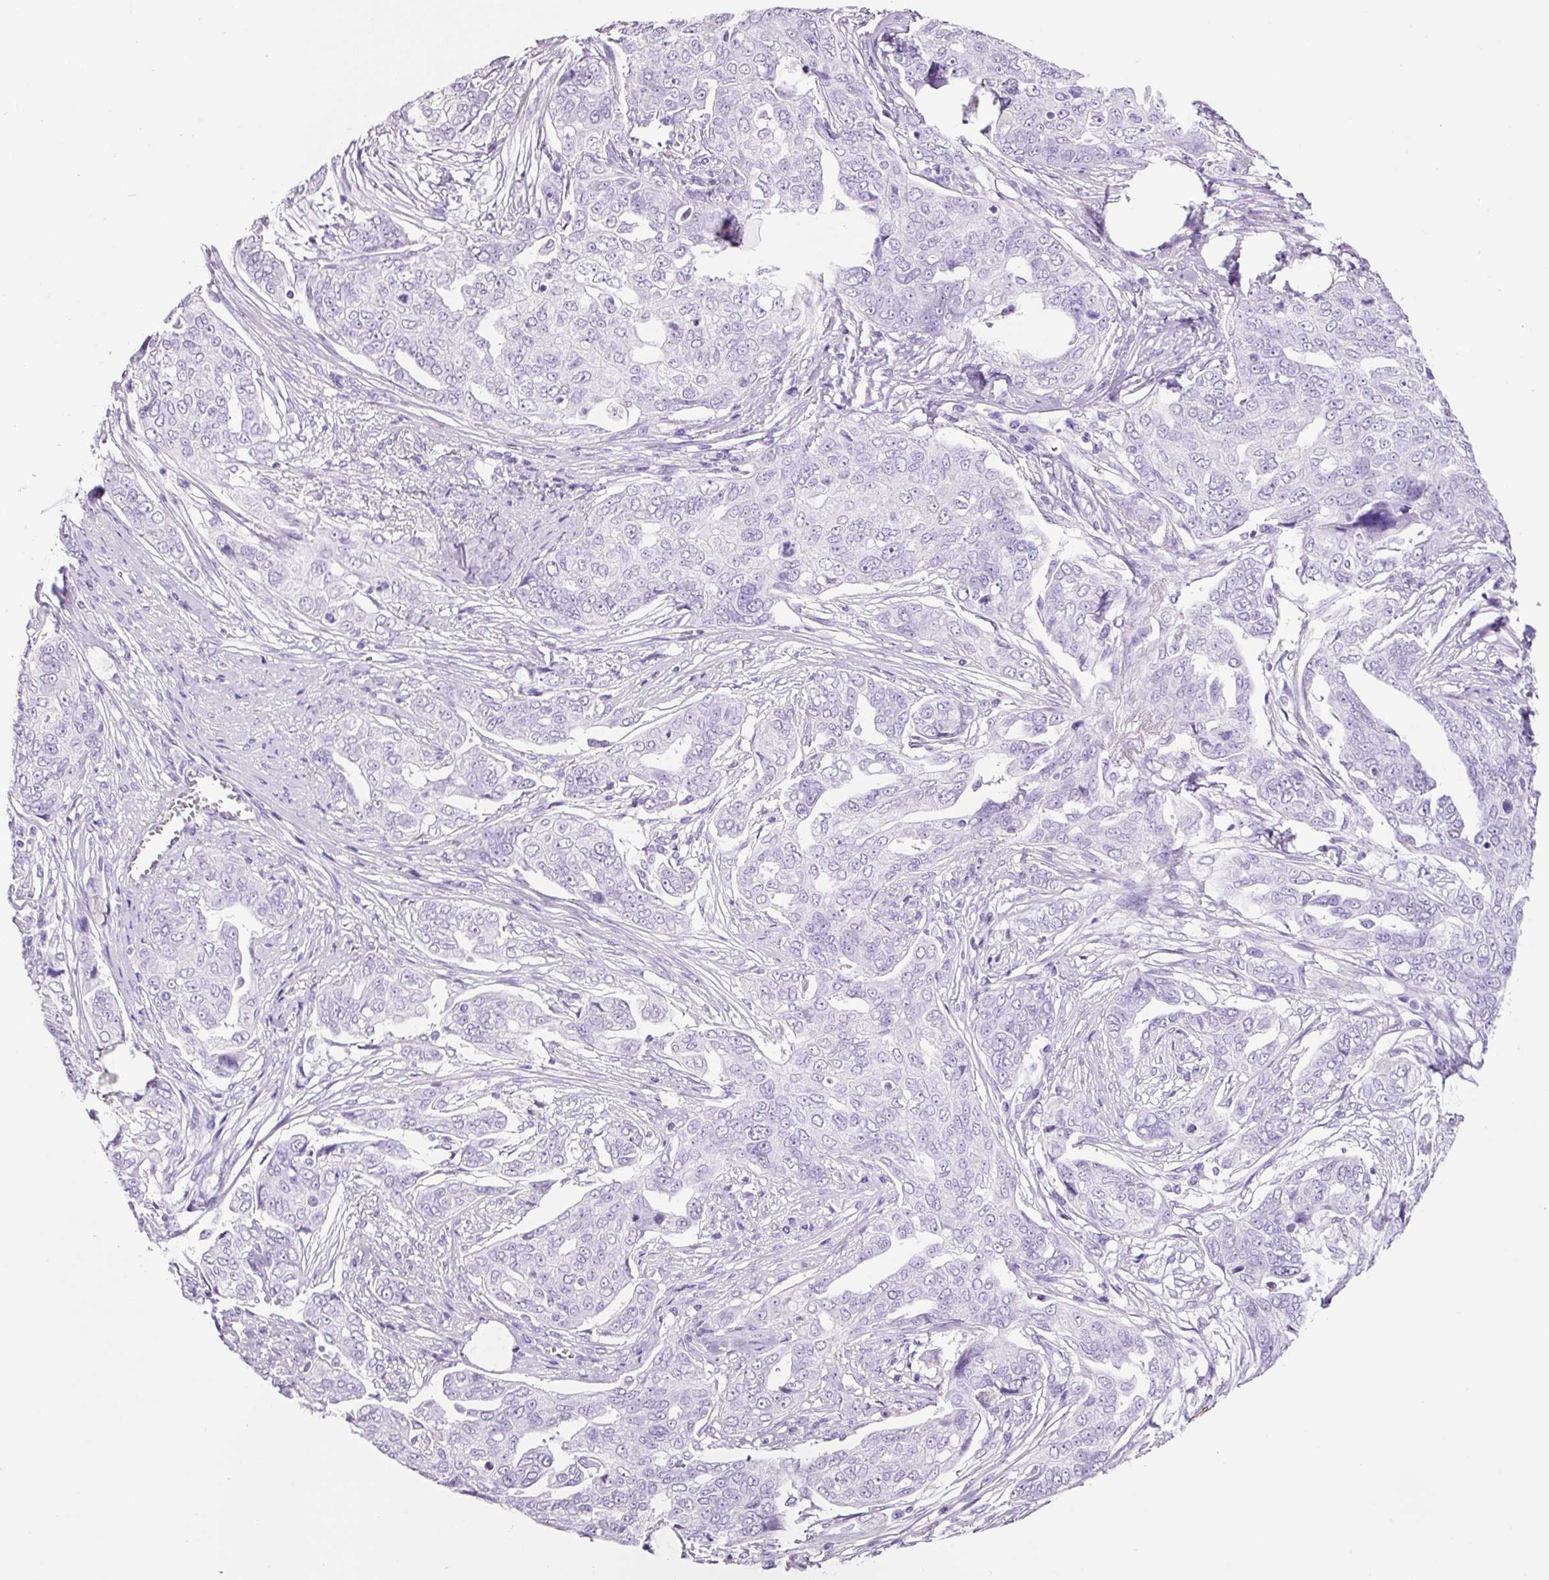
{"staining": {"intensity": "negative", "quantity": "none", "location": "none"}, "tissue": "ovarian cancer", "cell_type": "Tumor cells", "image_type": "cancer", "snomed": [{"axis": "morphology", "description": "Carcinoma, endometroid"}, {"axis": "topography", "description": "Ovary"}], "caption": "Immunohistochemical staining of human ovarian cancer (endometroid carcinoma) reveals no significant positivity in tumor cells. (DAB IHC, high magnification).", "gene": "ADSS1", "patient": {"sex": "female", "age": 70}}